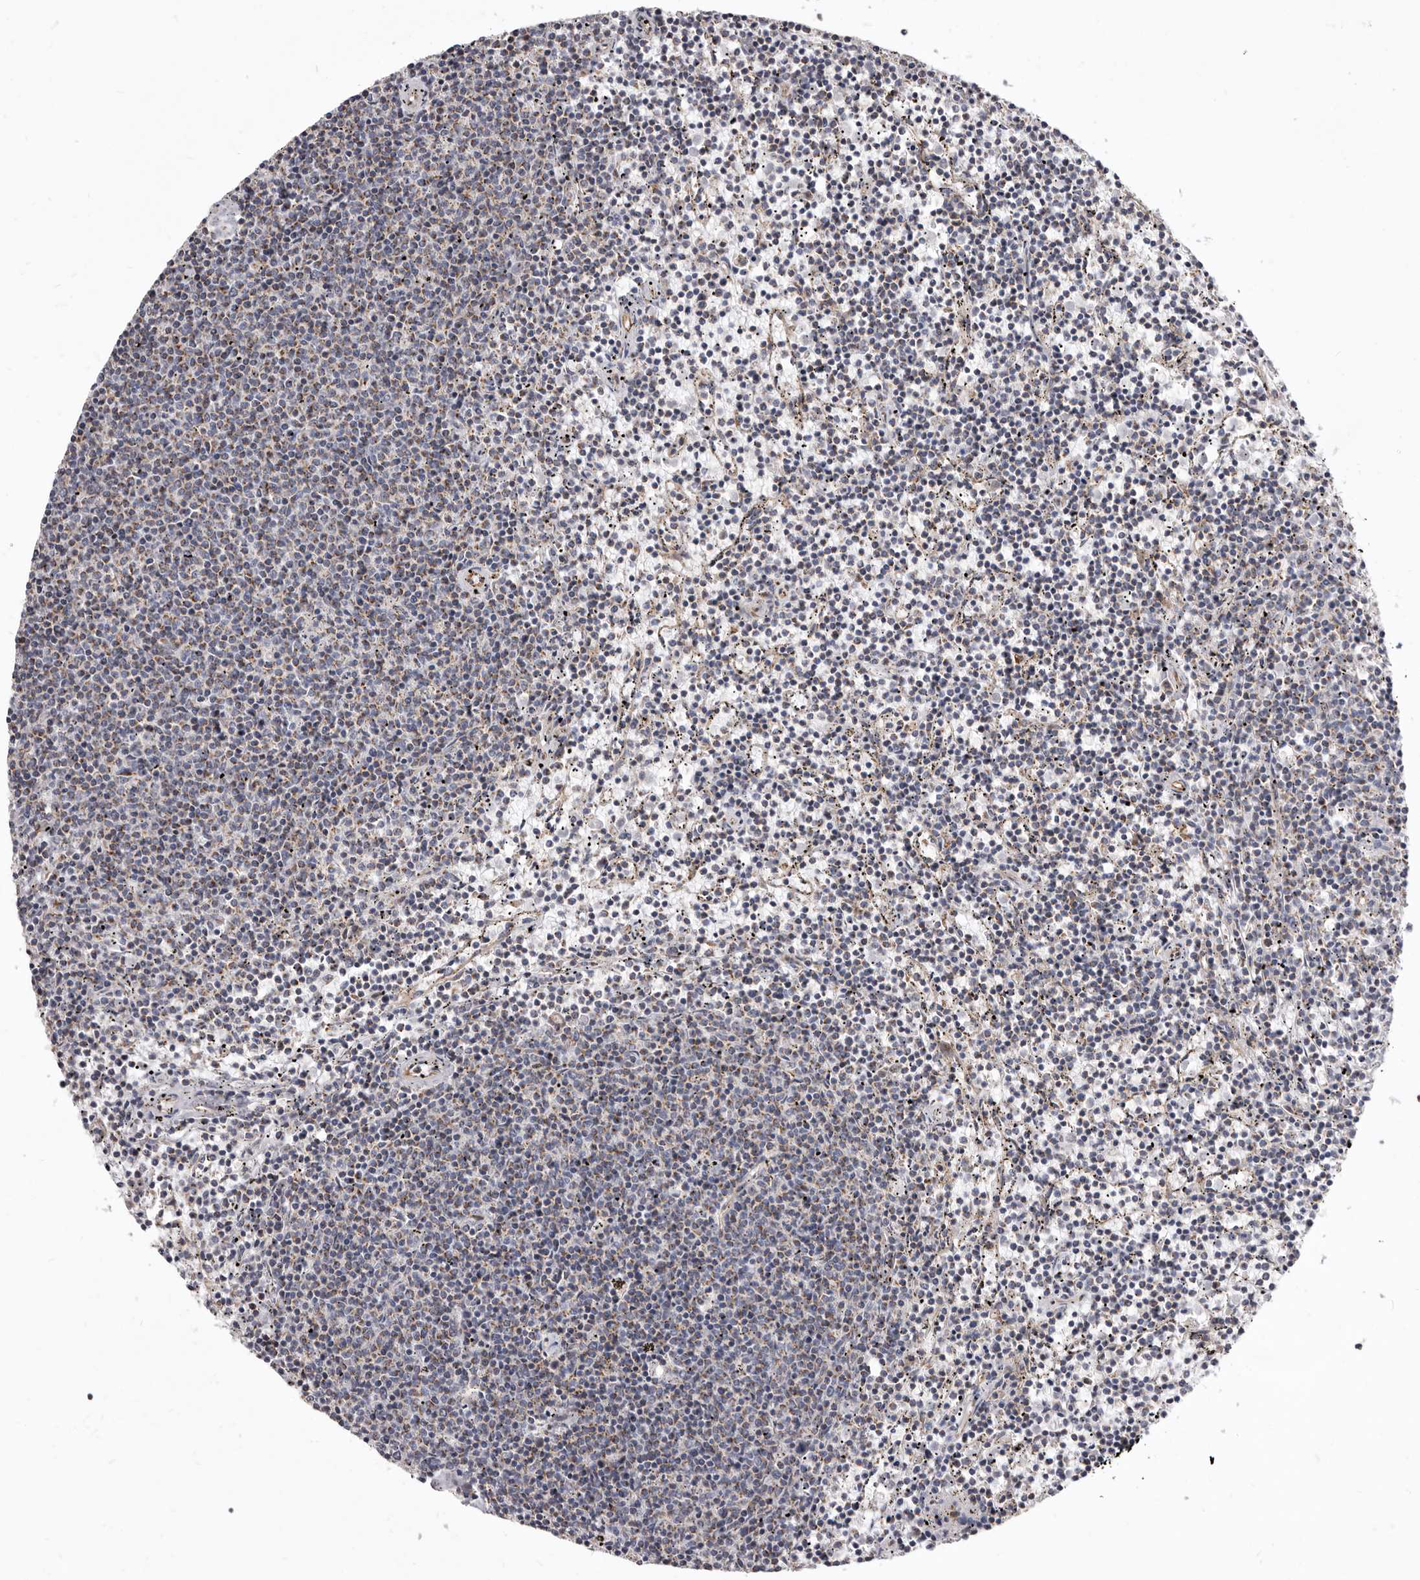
{"staining": {"intensity": "weak", "quantity": "25%-75%", "location": "cytoplasmic/membranous"}, "tissue": "lymphoma", "cell_type": "Tumor cells", "image_type": "cancer", "snomed": [{"axis": "morphology", "description": "Malignant lymphoma, non-Hodgkin's type, Low grade"}, {"axis": "topography", "description": "Spleen"}], "caption": "Low-grade malignant lymphoma, non-Hodgkin's type stained for a protein reveals weak cytoplasmic/membranous positivity in tumor cells. (Brightfield microscopy of DAB IHC at high magnification).", "gene": "FMO2", "patient": {"sex": "female", "age": 50}}